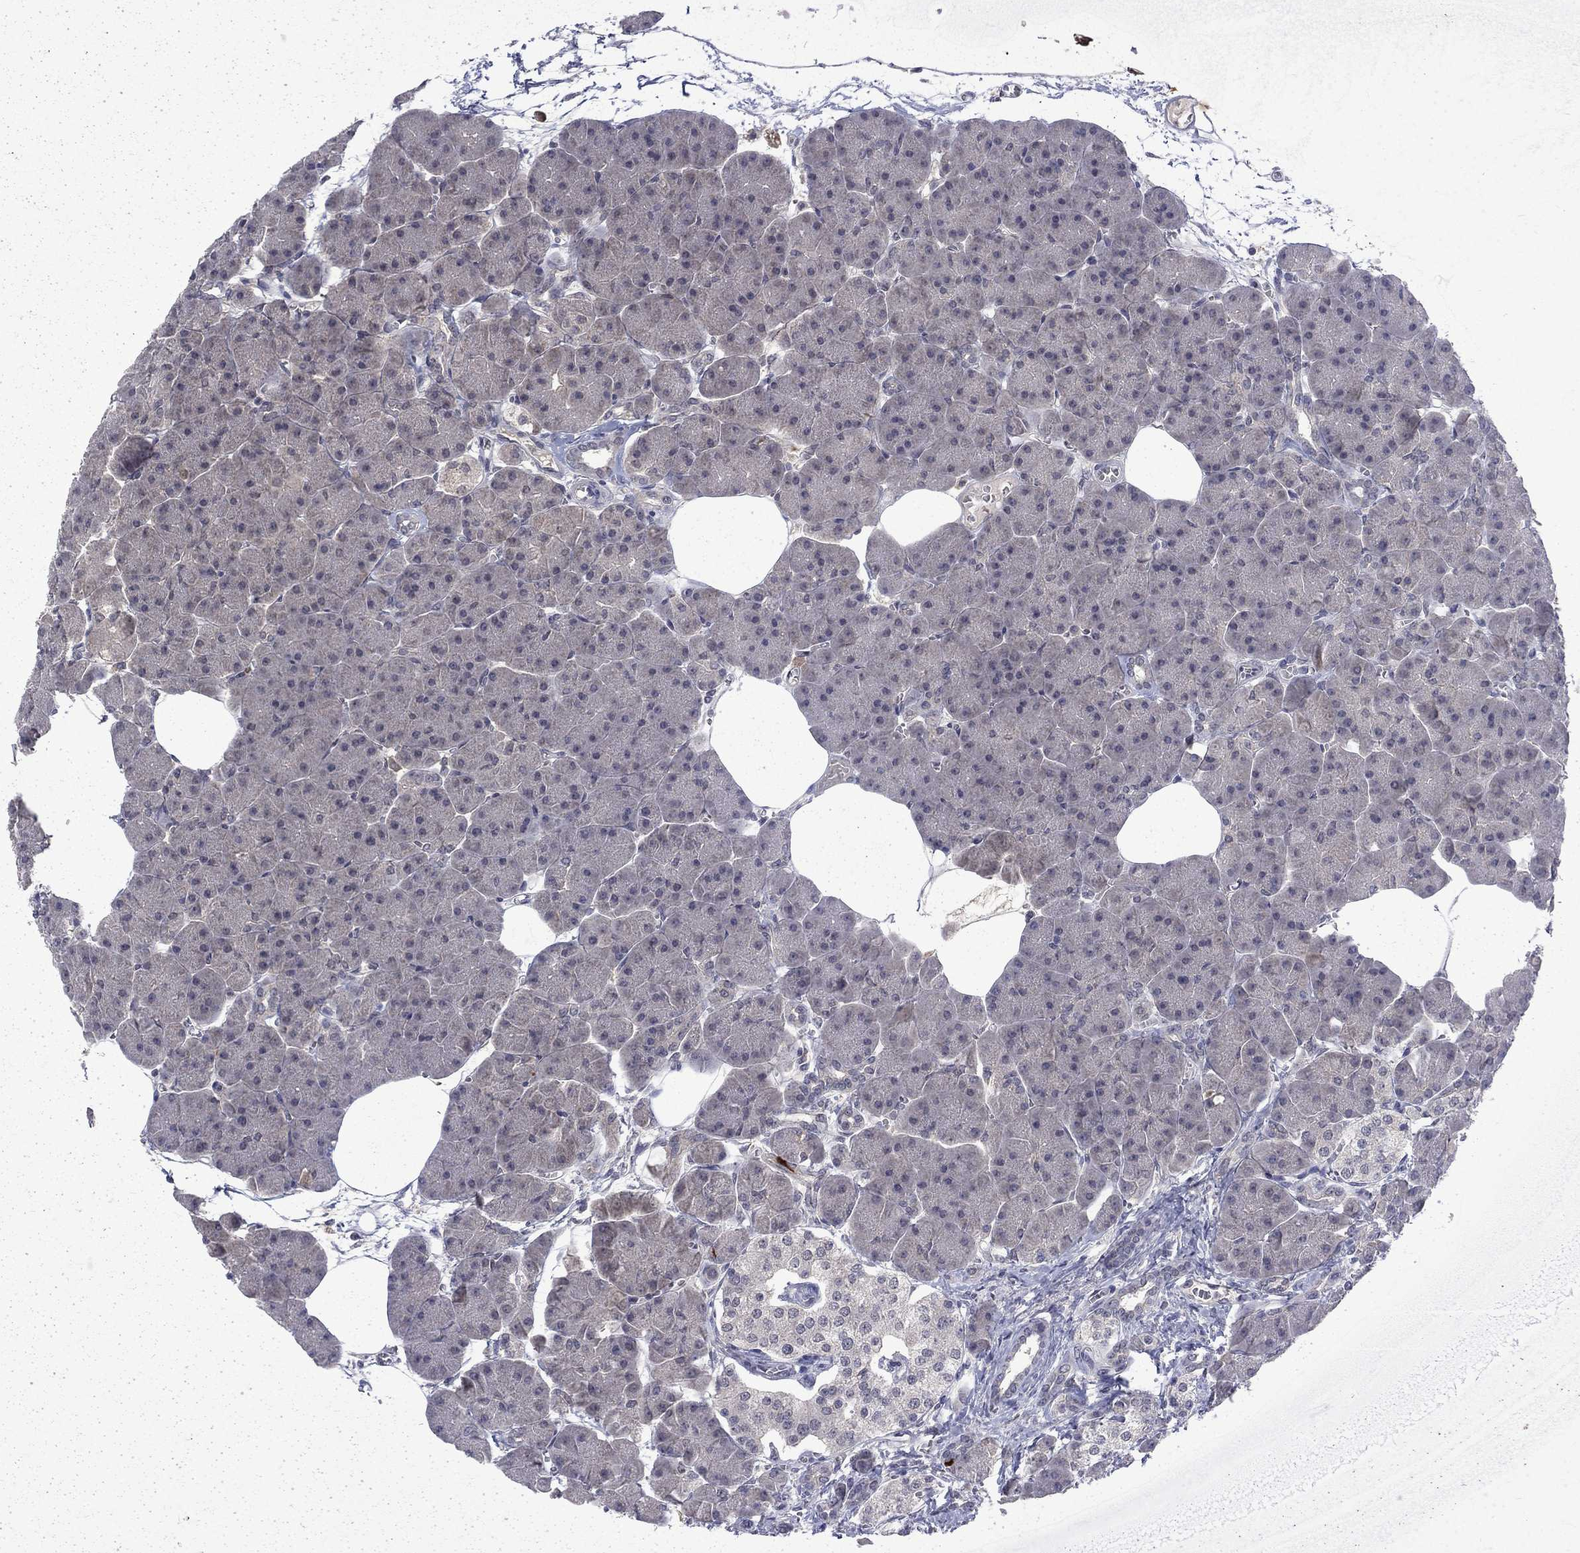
{"staining": {"intensity": "negative", "quantity": "none", "location": "none"}, "tissue": "pancreas", "cell_type": "Exocrine glandular cells", "image_type": "normal", "snomed": [{"axis": "morphology", "description": "Normal tissue, NOS"}, {"axis": "topography", "description": "Adipose tissue"}, {"axis": "topography", "description": "Pancreas"}, {"axis": "topography", "description": "Peripheral nerve tissue"}], "caption": "Immunohistochemical staining of benign human pancreas shows no significant expression in exocrine glandular cells. The staining is performed using DAB brown chromogen with nuclei counter-stained in using hematoxylin.", "gene": "CHAT", "patient": {"sex": "female", "age": 58}}